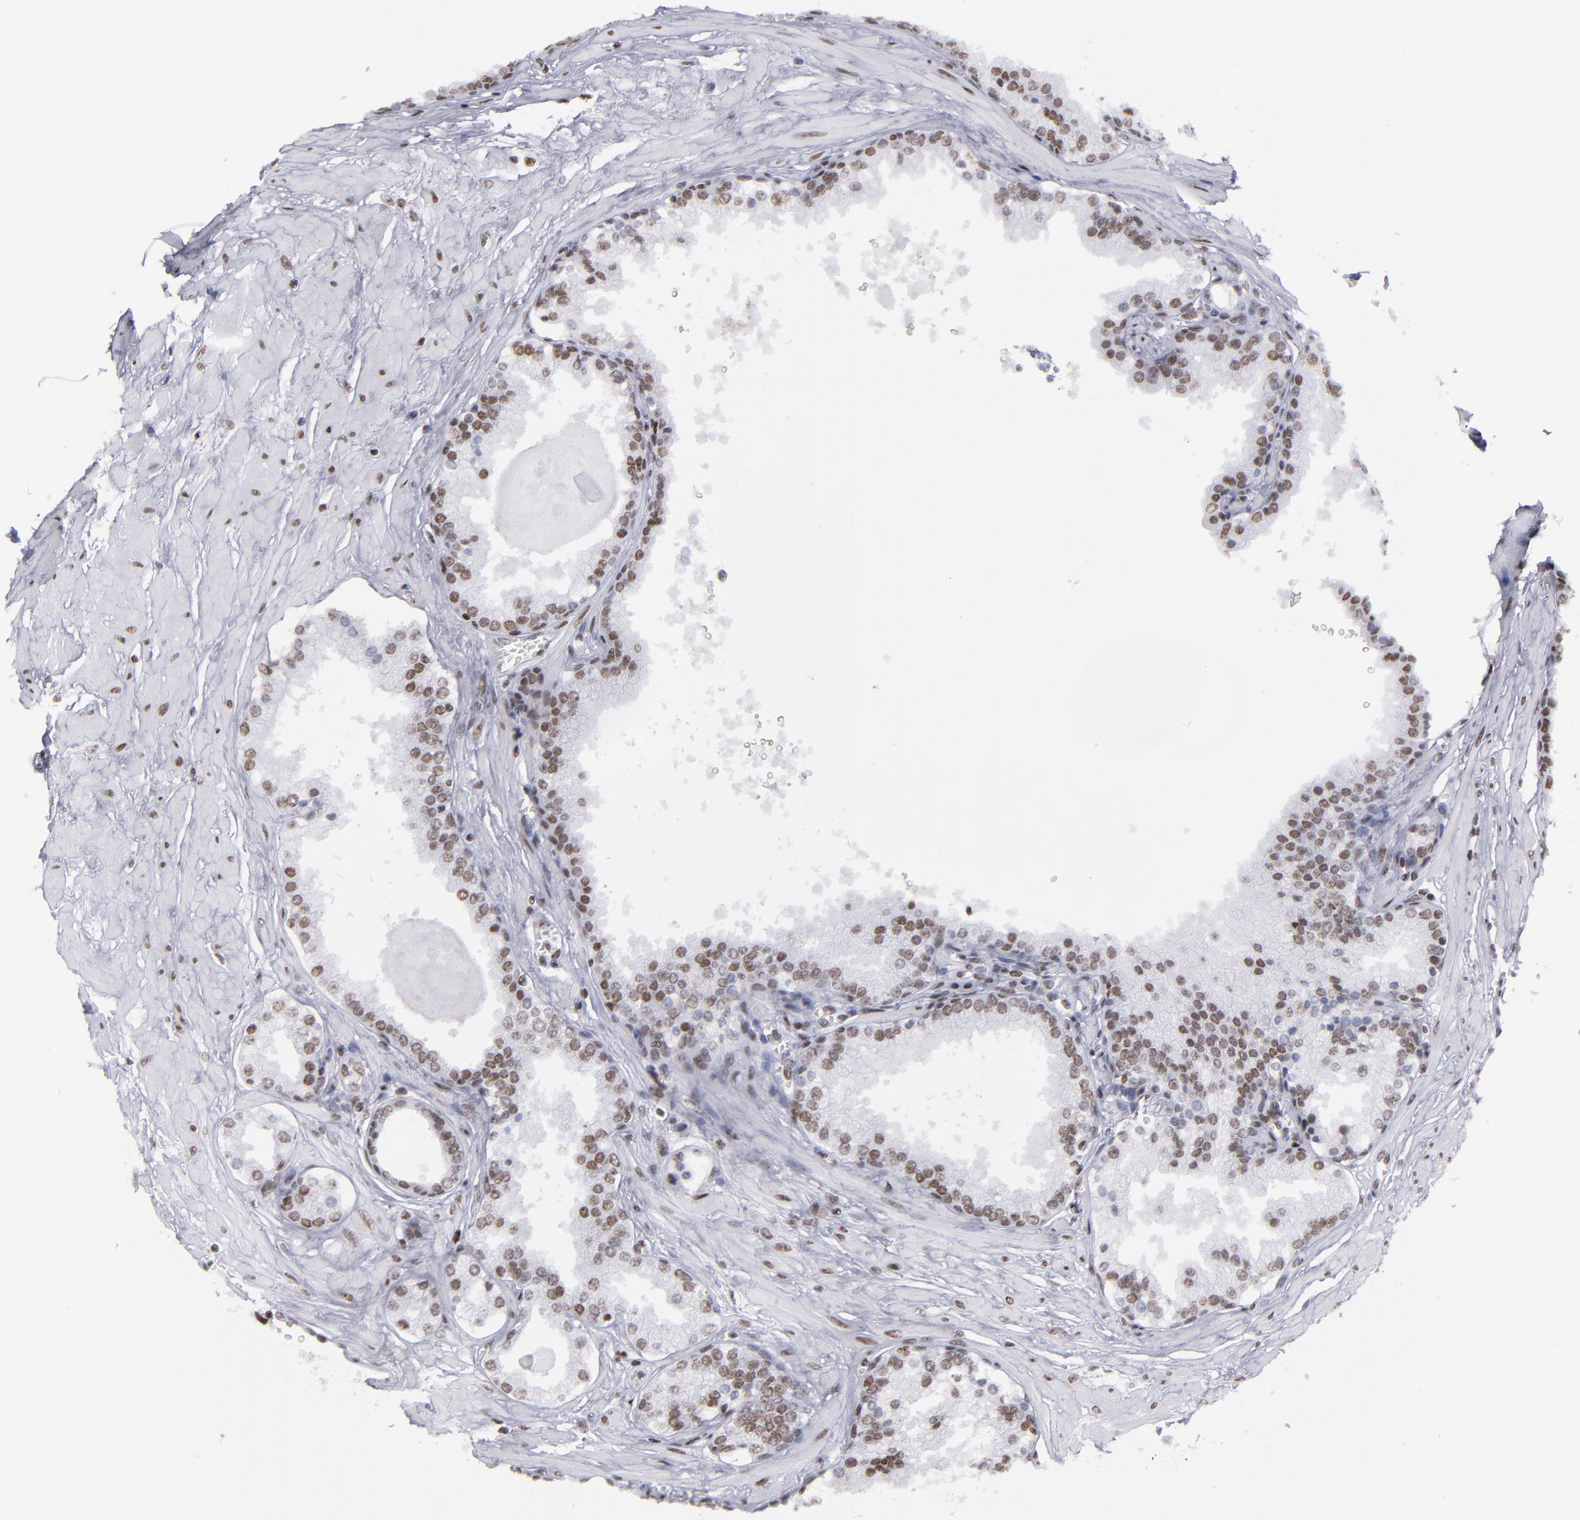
{"staining": {"intensity": "moderate", "quantity": ">75%", "location": "nuclear"}, "tissue": "prostate", "cell_type": "Glandular cells", "image_type": "normal", "snomed": [{"axis": "morphology", "description": "Normal tissue, NOS"}, {"axis": "topography", "description": "Prostate"}], "caption": "Immunohistochemistry (IHC) of benign prostate displays medium levels of moderate nuclear positivity in about >75% of glandular cells.", "gene": "TERF2", "patient": {"sex": "male", "age": 51}}